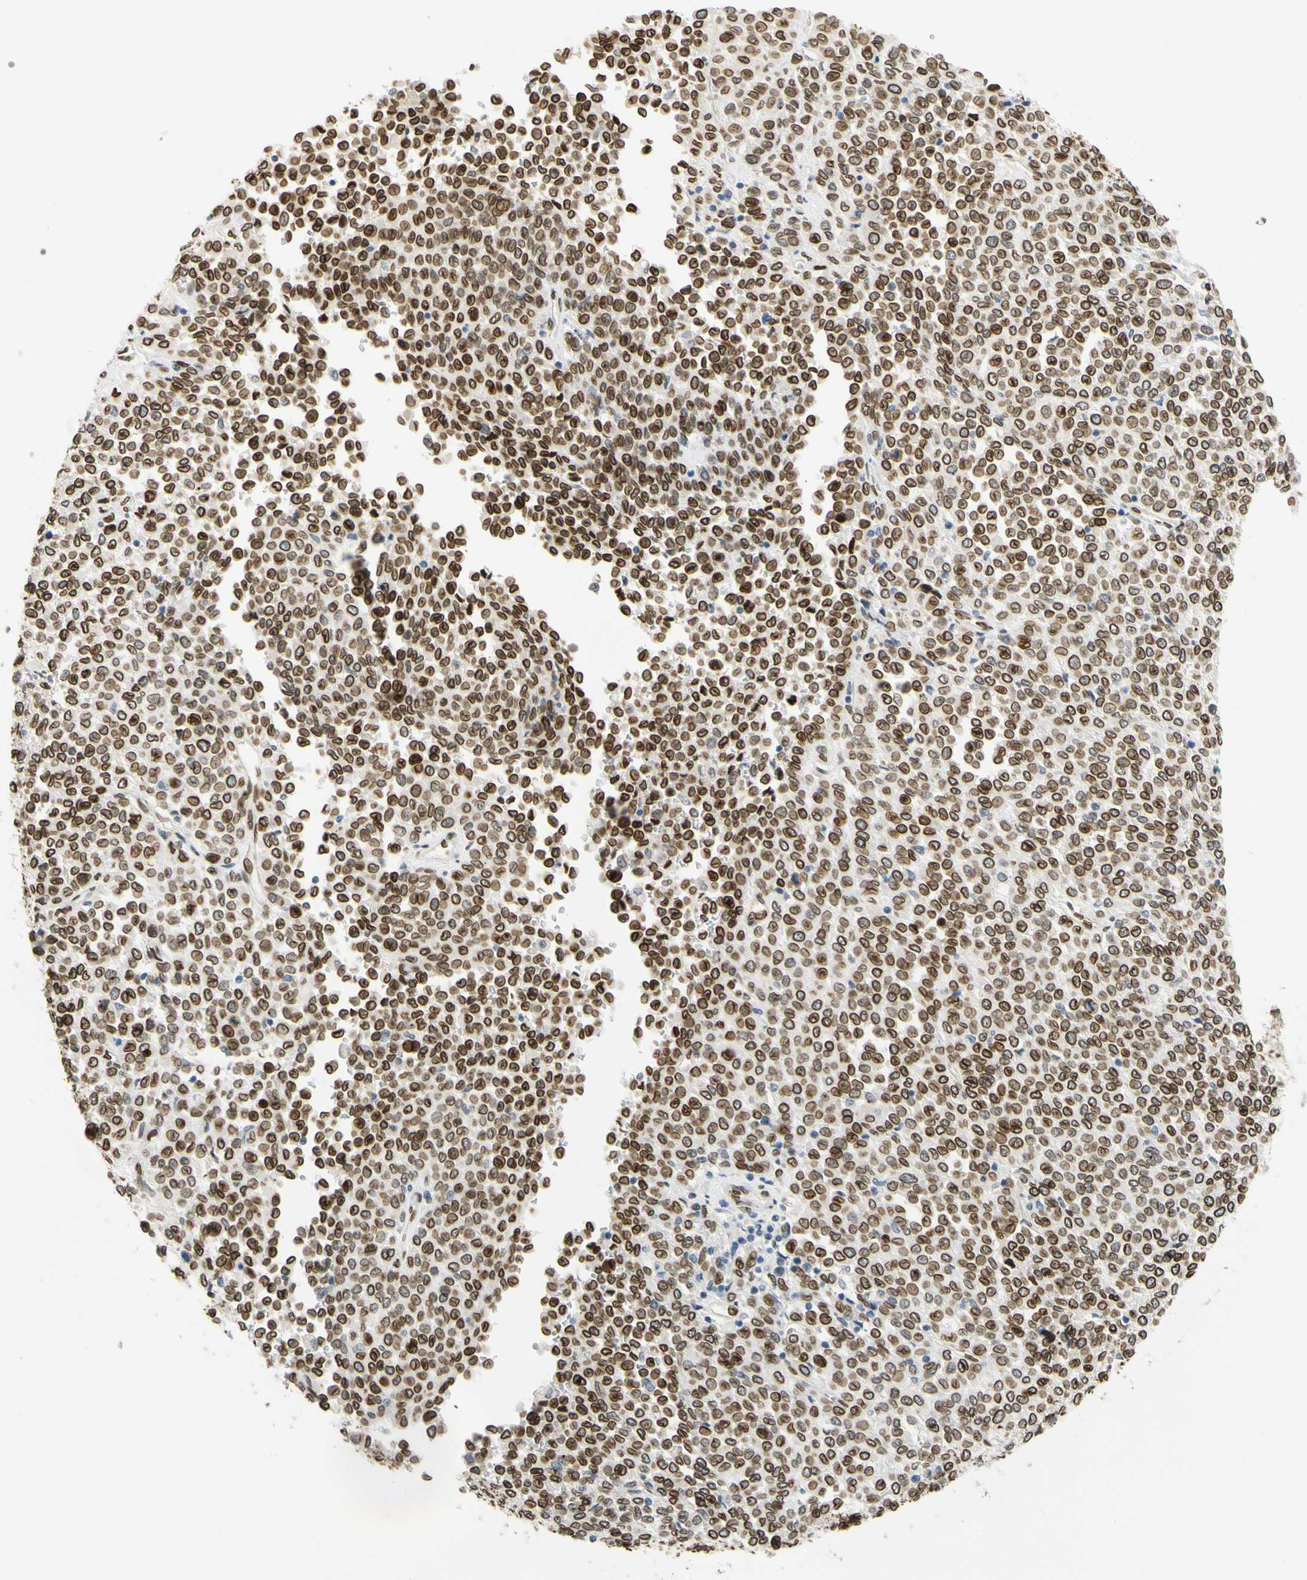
{"staining": {"intensity": "strong", "quantity": ">75%", "location": "cytoplasmic/membranous,nuclear"}, "tissue": "melanoma", "cell_type": "Tumor cells", "image_type": "cancer", "snomed": [{"axis": "morphology", "description": "Malignant melanoma, Metastatic site"}, {"axis": "topography", "description": "Pancreas"}], "caption": "Malignant melanoma (metastatic site) stained with immunohistochemistry (IHC) reveals strong cytoplasmic/membranous and nuclear positivity in about >75% of tumor cells.", "gene": "SUN1", "patient": {"sex": "female", "age": 30}}